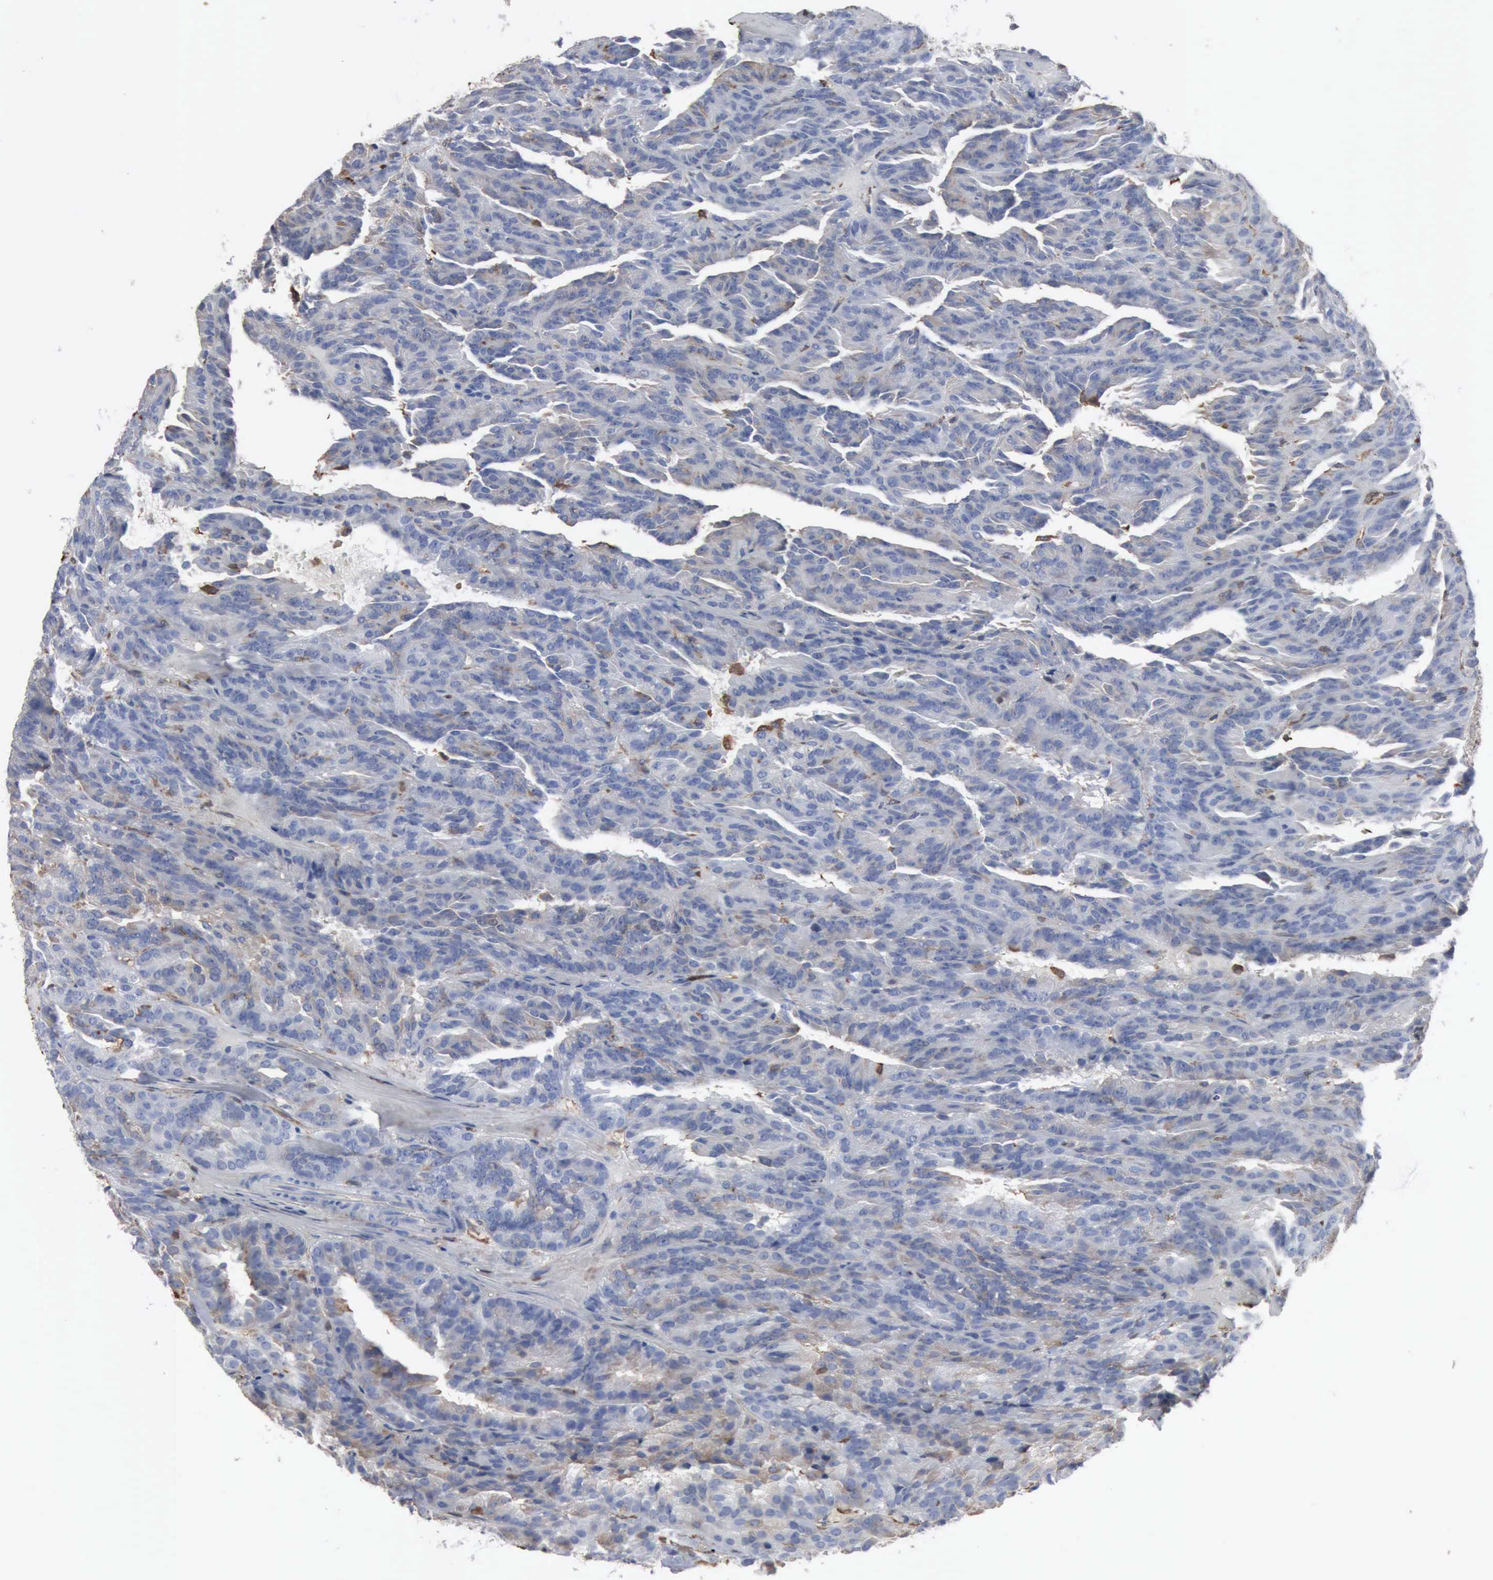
{"staining": {"intensity": "negative", "quantity": "none", "location": "none"}, "tissue": "renal cancer", "cell_type": "Tumor cells", "image_type": "cancer", "snomed": [{"axis": "morphology", "description": "Adenocarcinoma, NOS"}, {"axis": "topography", "description": "Kidney"}], "caption": "Immunohistochemistry (IHC) histopathology image of human renal adenocarcinoma stained for a protein (brown), which displays no staining in tumor cells.", "gene": "FSCN1", "patient": {"sex": "male", "age": 46}}